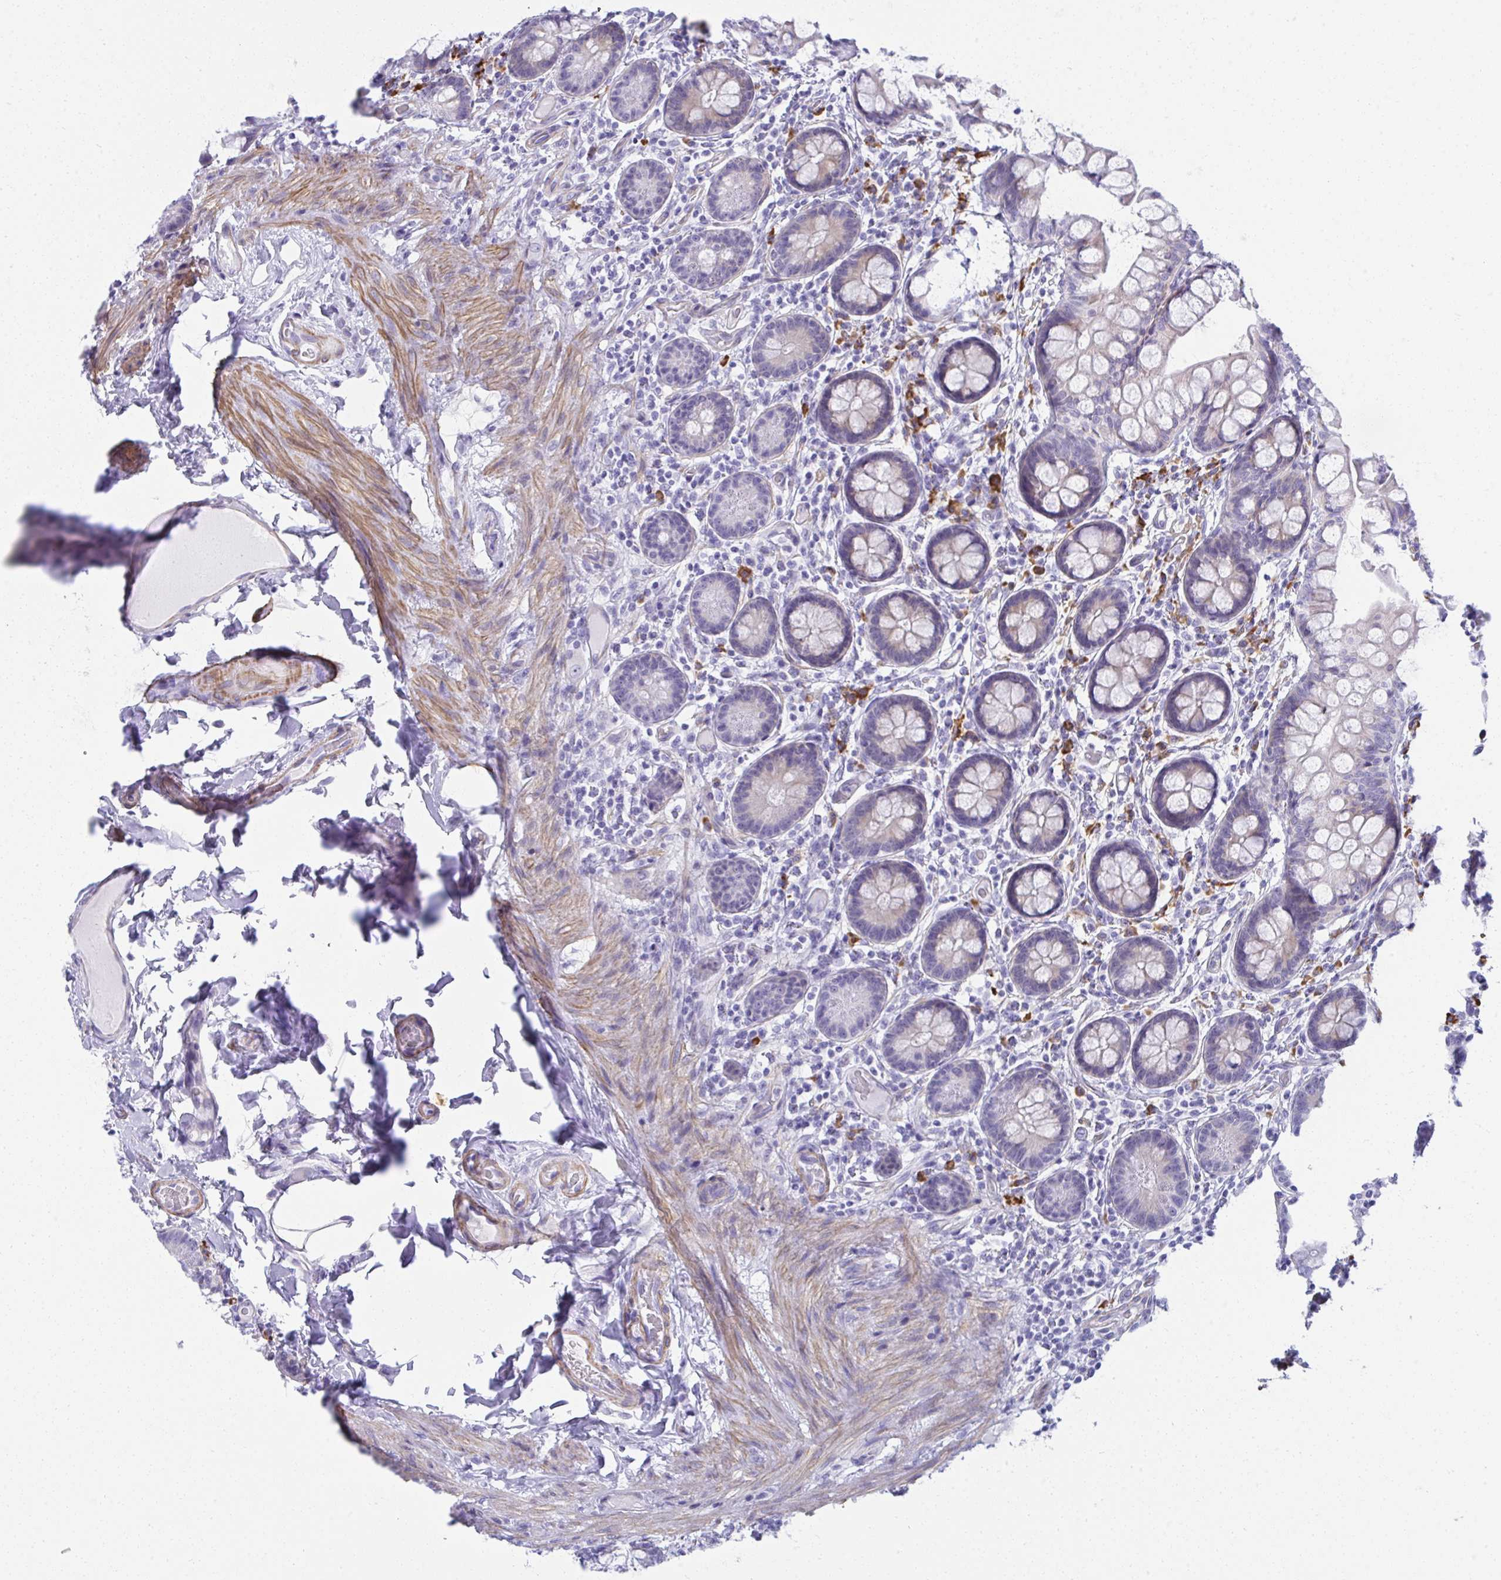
{"staining": {"intensity": "negative", "quantity": "none", "location": "none"}, "tissue": "small intestine", "cell_type": "Glandular cells", "image_type": "normal", "snomed": [{"axis": "morphology", "description": "Normal tissue, NOS"}, {"axis": "topography", "description": "Small intestine"}], "caption": "A histopathology image of small intestine stained for a protein shows no brown staining in glandular cells. (Brightfield microscopy of DAB (3,3'-diaminobenzidine) IHC at high magnification).", "gene": "PUS7L", "patient": {"sex": "male", "age": 70}}